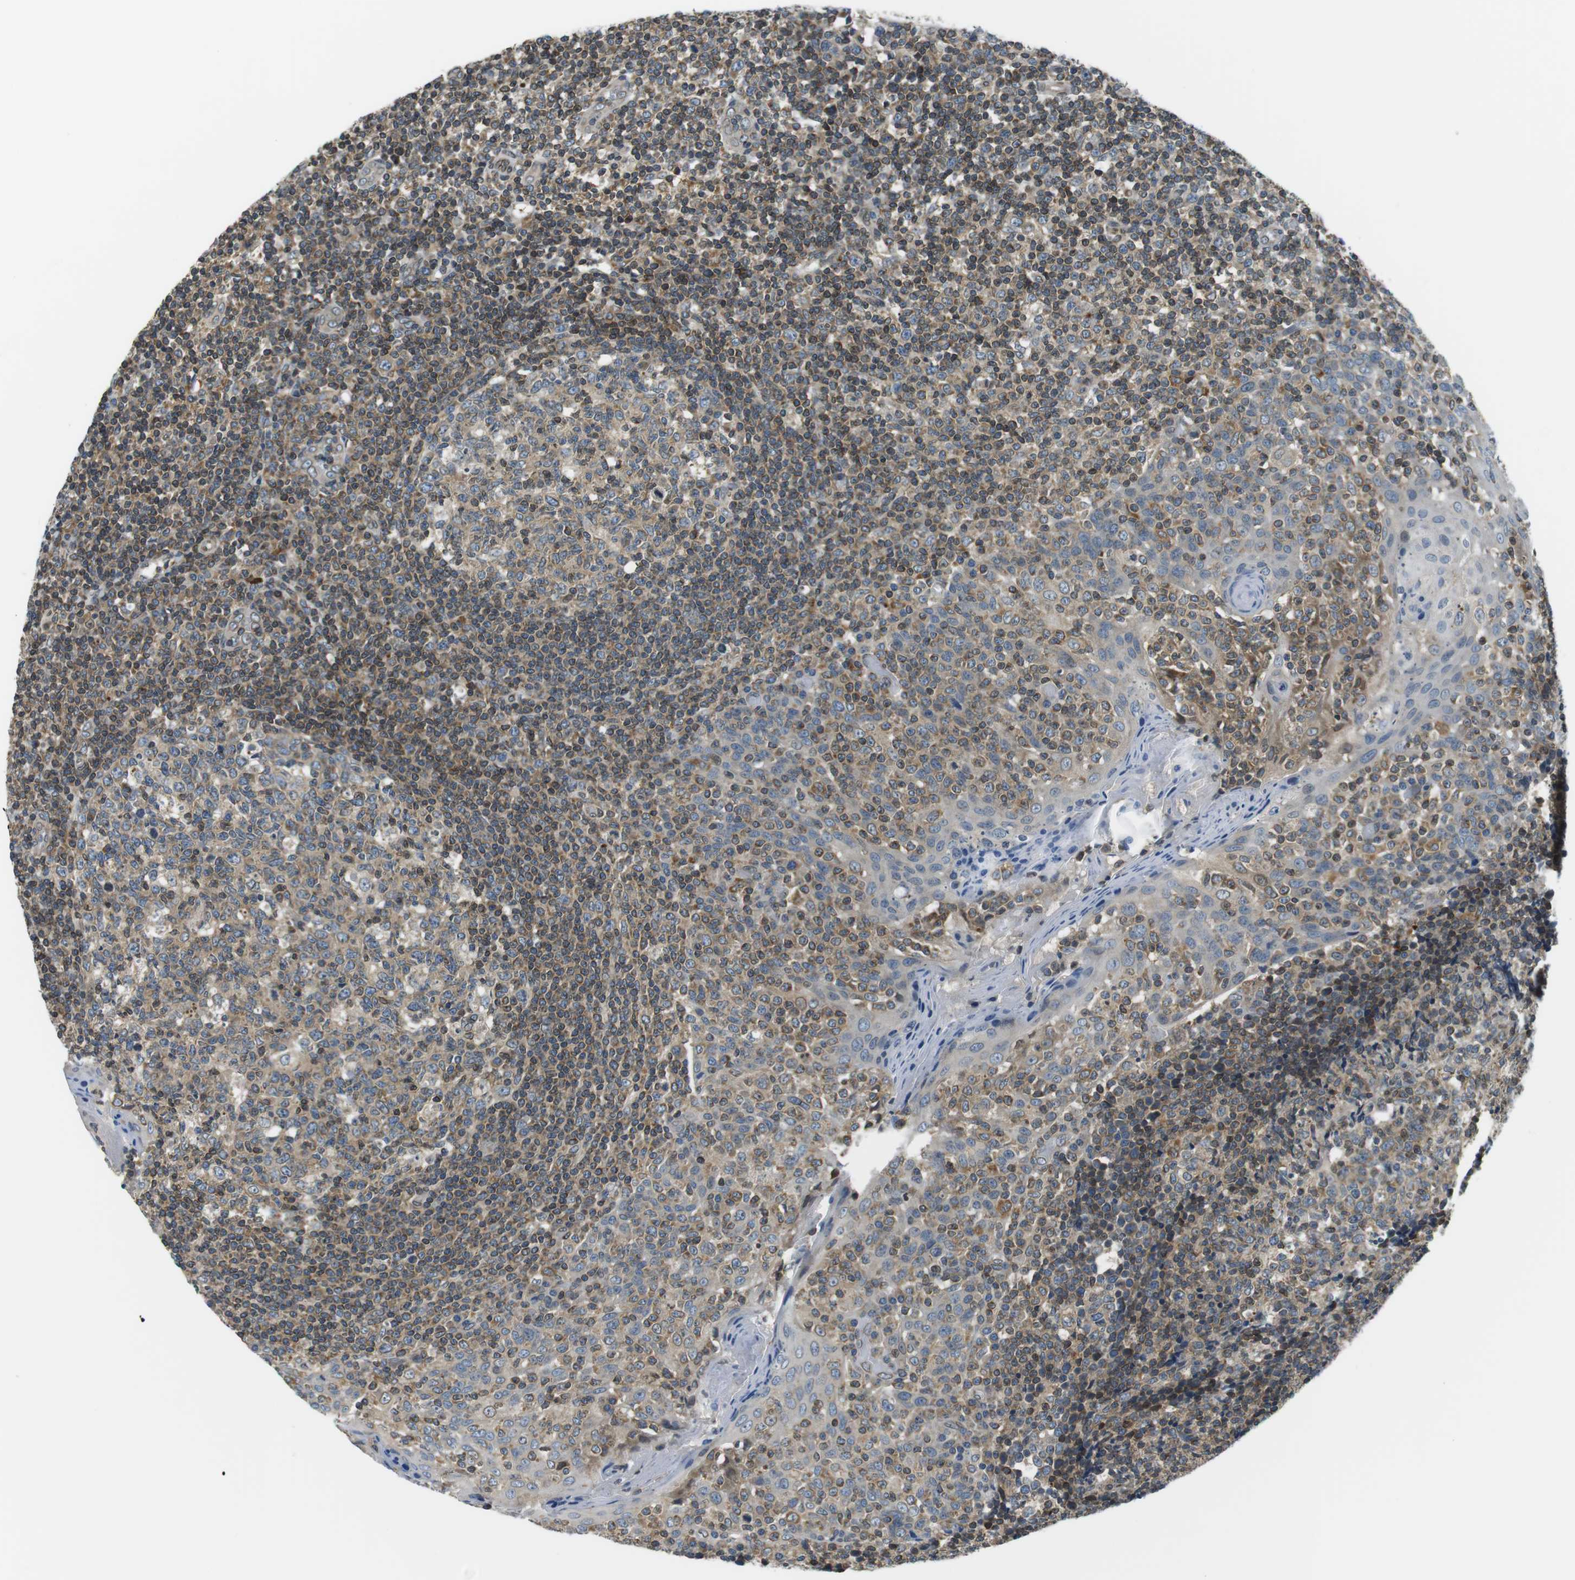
{"staining": {"intensity": "moderate", "quantity": "25%-75%", "location": "cytoplasmic/membranous"}, "tissue": "tonsil", "cell_type": "Germinal center cells", "image_type": "normal", "snomed": [{"axis": "morphology", "description": "Normal tissue, NOS"}, {"axis": "topography", "description": "Tonsil"}], "caption": "This image exhibits normal tonsil stained with immunohistochemistry (IHC) to label a protein in brown. The cytoplasmic/membranous of germinal center cells show moderate positivity for the protein. Nuclei are counter-stained blue.", "gene": "TMX4", "patient": {"sex": "female", "age": 19}}